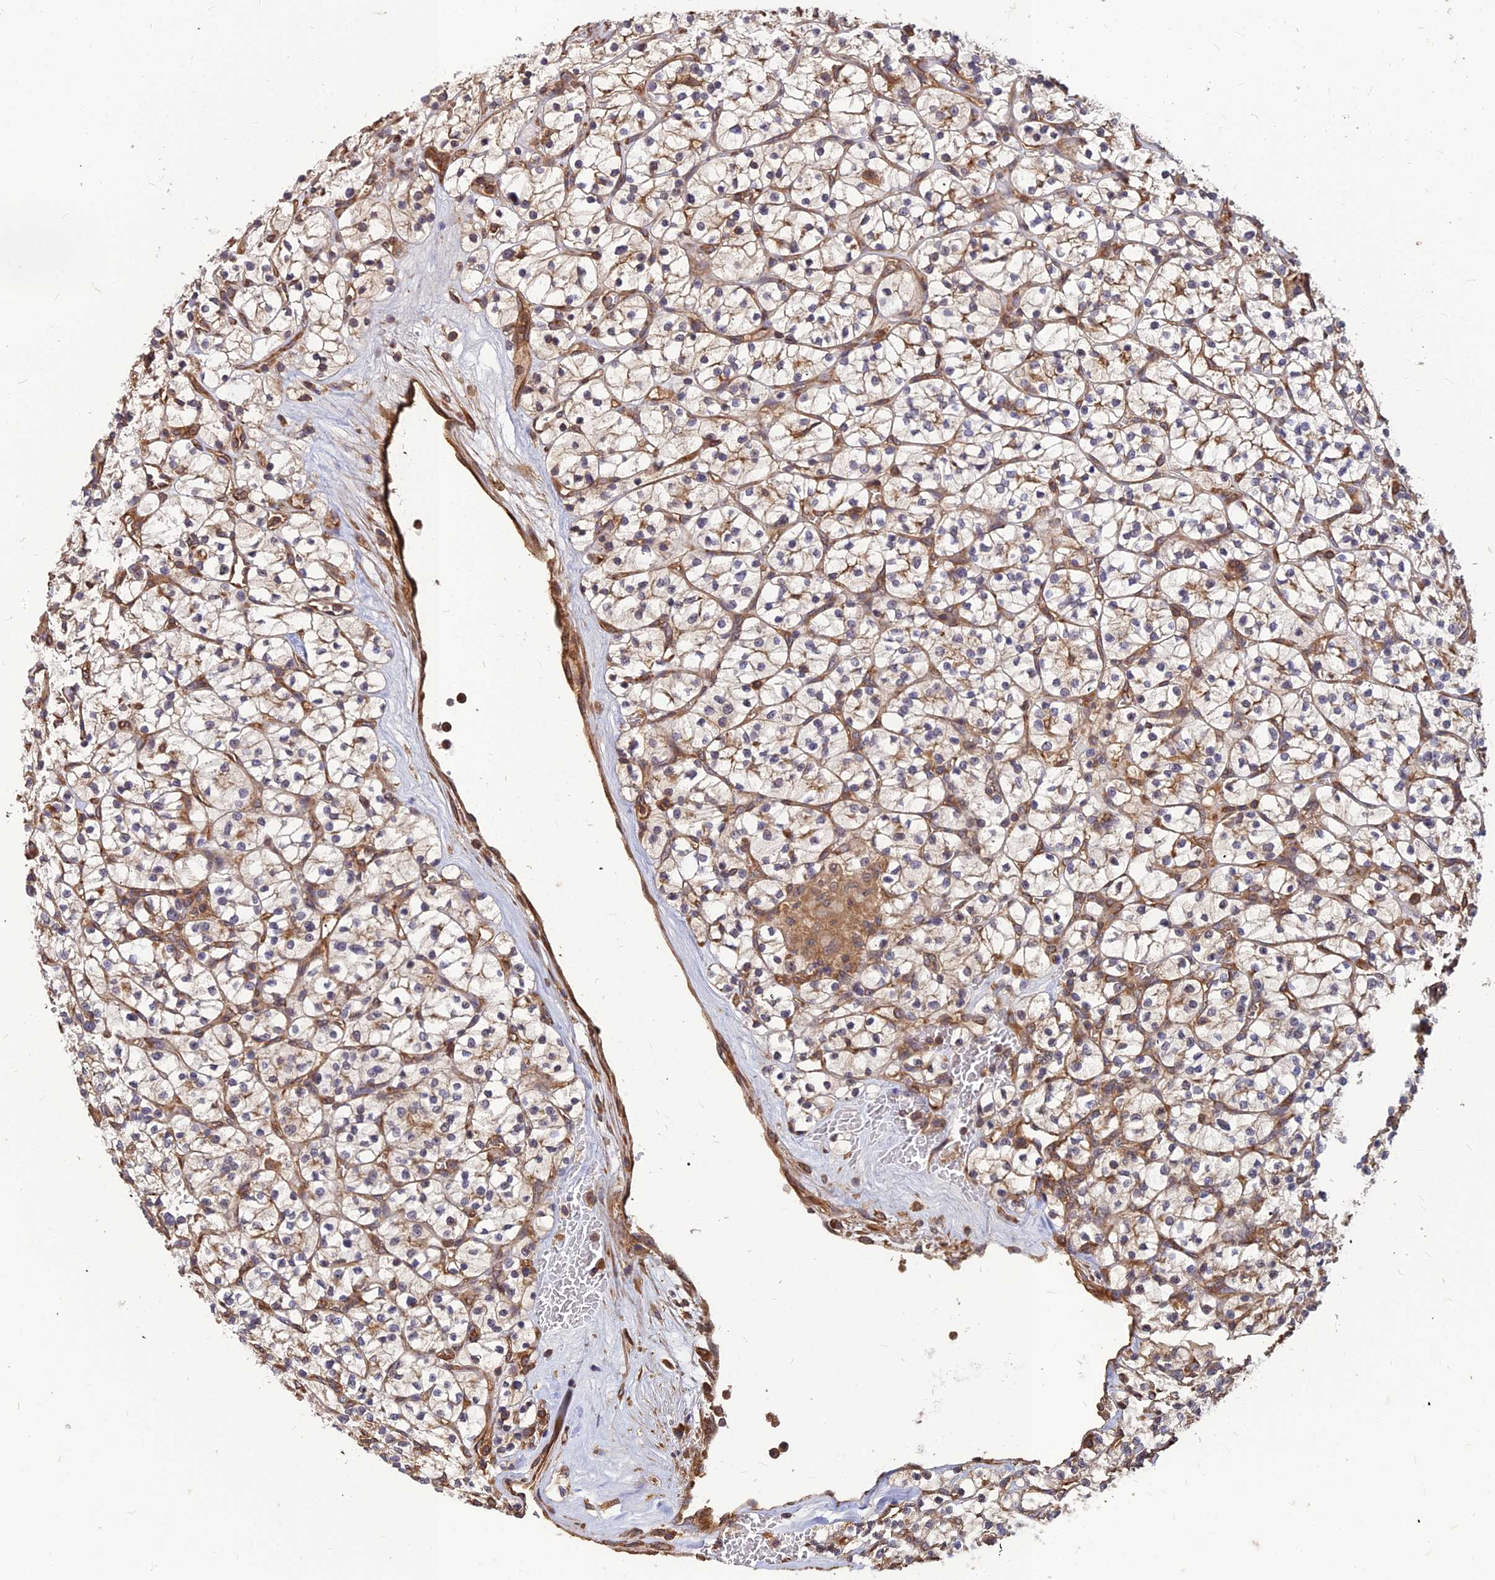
{"staining": {"intensity": "weak", "quantity": ">75%", "location": "cytoplasmic/membranous"}, "tissue": "renal cancer", "cell_type": "Tumor cells", "image_type": "cancer", "snomed": [{"axis": "morphology", "description": "Adenocarcinoma, NOS"}, {"axis": "topography", "description": "Kidney"}], "caption": "Protein expression by immunohistochemistry (IHC) displays weak cytoplasmic/membranous expression in approximately >75% of tumor cells in renal cancer (adenocarcinoma). (DAB (3,3'-diaminobenzidine) IHC with brightfield microscopy, high magnification).", "gene": "ZNF467", "patient": {"sex": "female", "age": 64}}